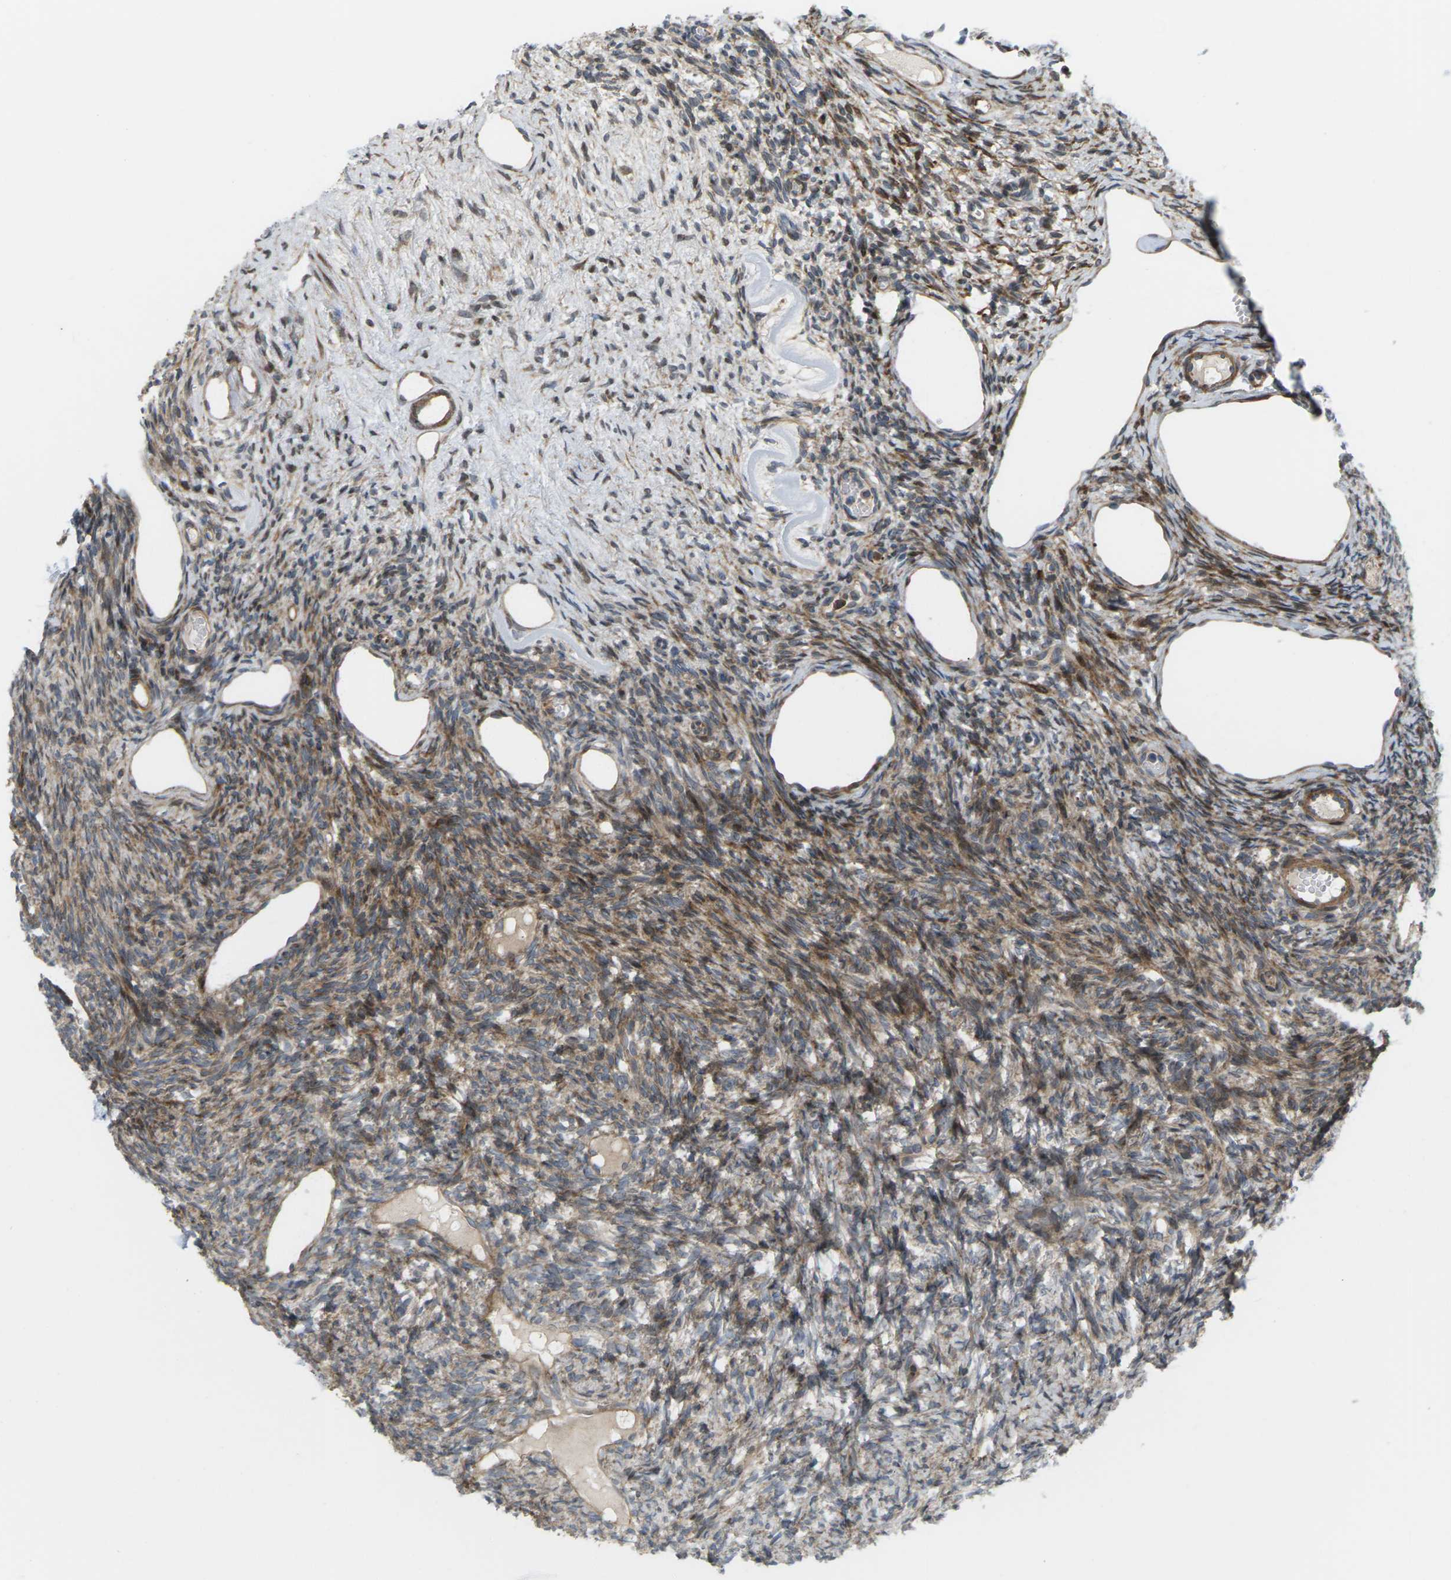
{"staining": {"intensity": "moderate", "quantity": ">75%", "location": "cytoplasmic/membranous,nuclear"}, "tissue": "ovary", "cell_type": "Ovarian stroma cells", "image_type": "normal", "snomed": [{"axis": "morphology", "description": "Normal tissue, NOS"}, {"axis": "topography", "description": "Ovary"}], "caption": "Ovary stained with DAB immunohistochemistry (IHC) displays medium levels of moderate cytoplasmic/membranous,nuclear staining in approximately >75% of ovarian stroma cells. (DAB (3,3'-diaminobenzidine) IHC, brown staining for protein, blue staining for nuclei).", "gene": "ROBO1", "patient": {"sex": "female", "age": 33}}